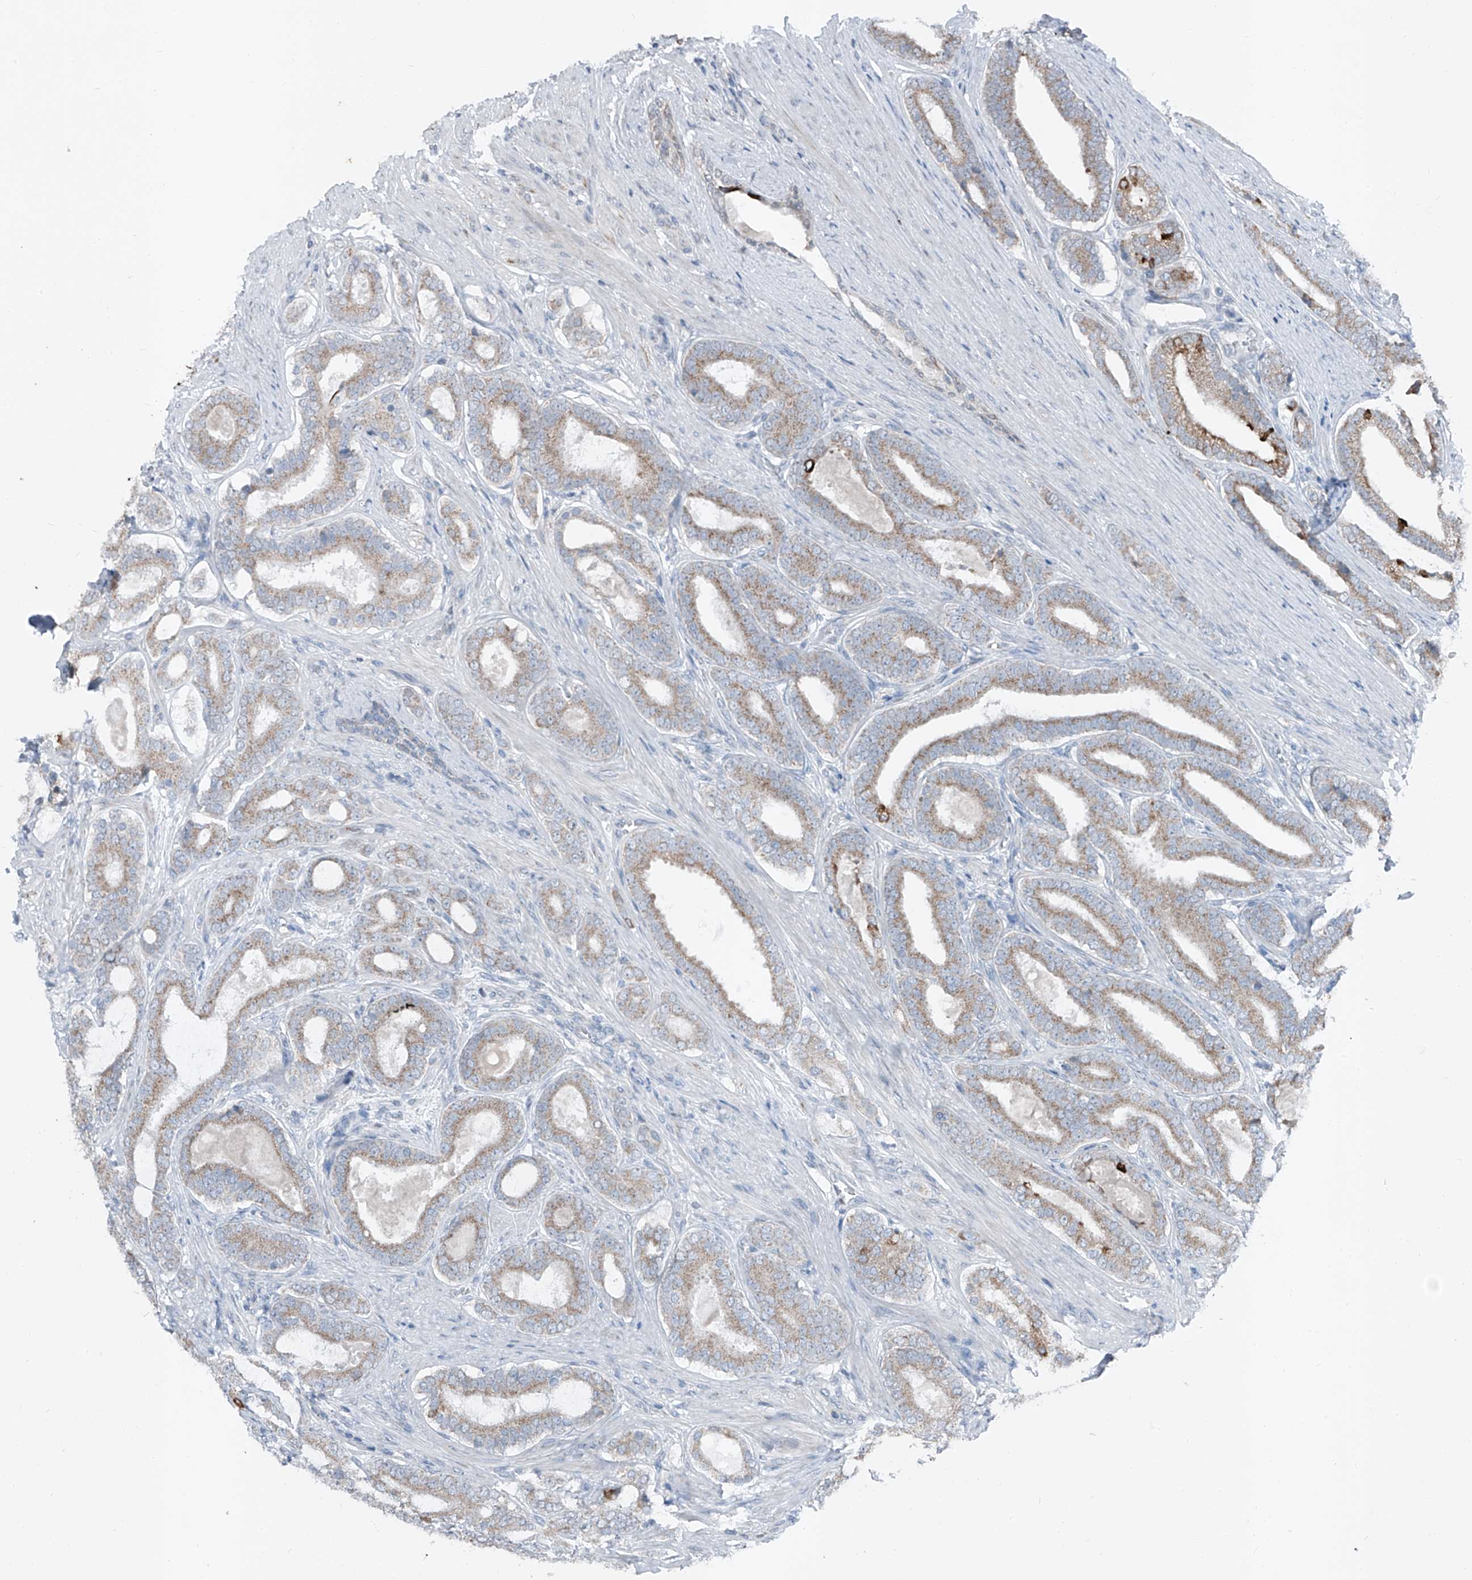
{"staining": {"intensity": "weak", "quantity": ">75%", "location": "cytoplasmic/membranous"}, "tissue": "prostate cancer", "cell_type": "Tumor cells", "image_type": "cancer", "snomed": [{"axis": "morphology", "description": "Adenocarcinoma, High grade"}, {"axis": "topography", "description": "Prostate"}], "caption": "High-power microscopy captured an immunohistochemistry micrograph of prostate cancer, revealing weak cytoplasmic/membranous positivity in approximately >75% of tumor cells.", "gene": "DYRK1B", "patient": {"sex": "male", "age": 60}}